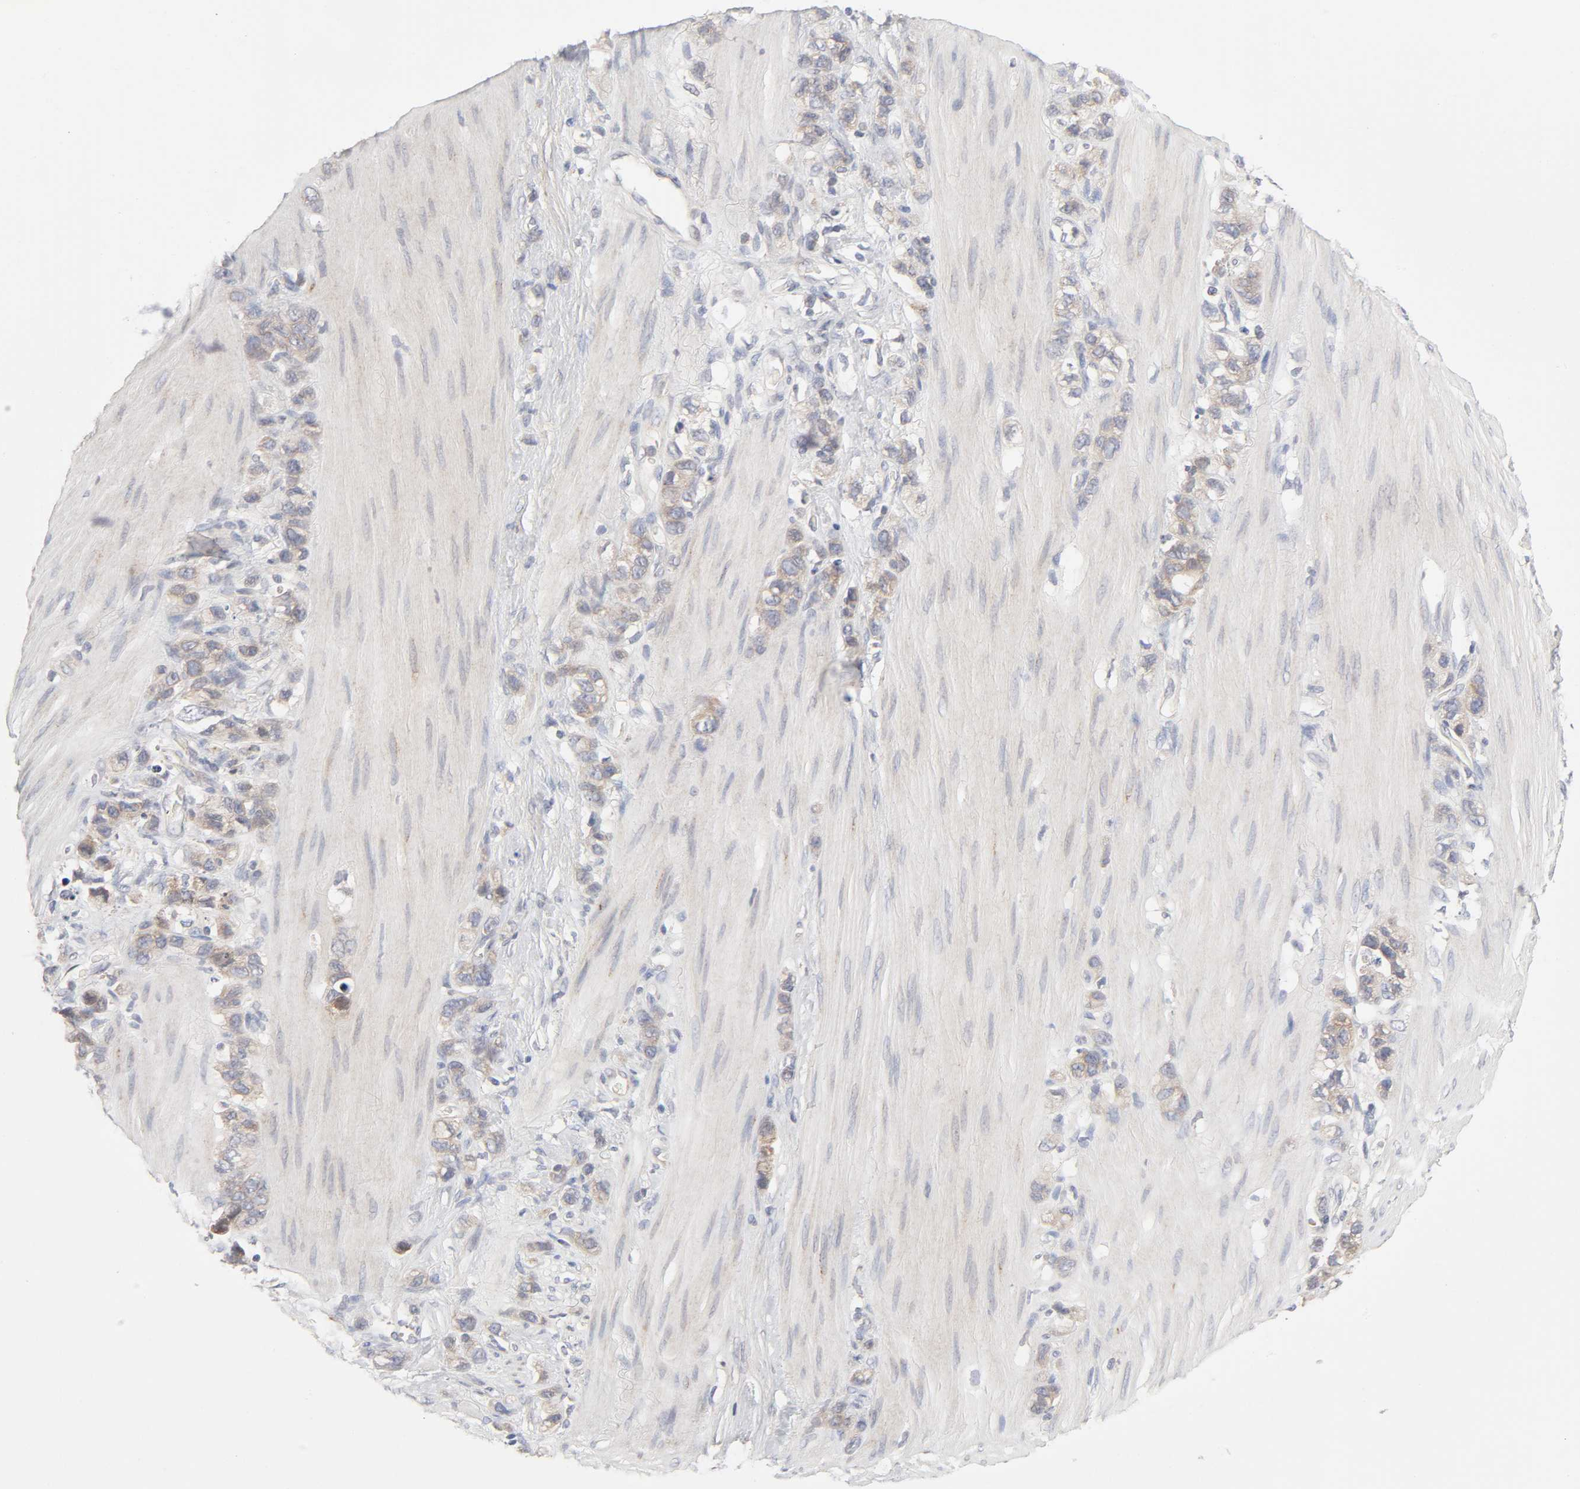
{"staining": {"intensity": "weak", "quantity": ">75%", "location": "cytoplasmic/membranous"}, "tissue": "stomach cancer", "cell_type": "Tumor cells", "image_type": "cancer", "snomed": [{"axis": "morphology", "description": "Normal tissue, NOS"}, {"axis": "morphology", "description": "Adenocarcinoma, NOS"}, {"axis": "morphology", "description": "Adenocarcinoma, High grade"}, {"axis": "topography", "description": "Stomach, upper"}, {"axis": "topography", "description": "Stomach"}], "caption": "Protein staining shows weak cytoplasmic/membranous staining in approximately >75% of tumor cells in stomach cancer (high-grade adenocarcinoma). (DAB (3,3'-diaminobenzidine) IHC with brightfield microscopy, high magnification).", "gene": "IL4R", "patient": {"sex": "female", "age": 65}}